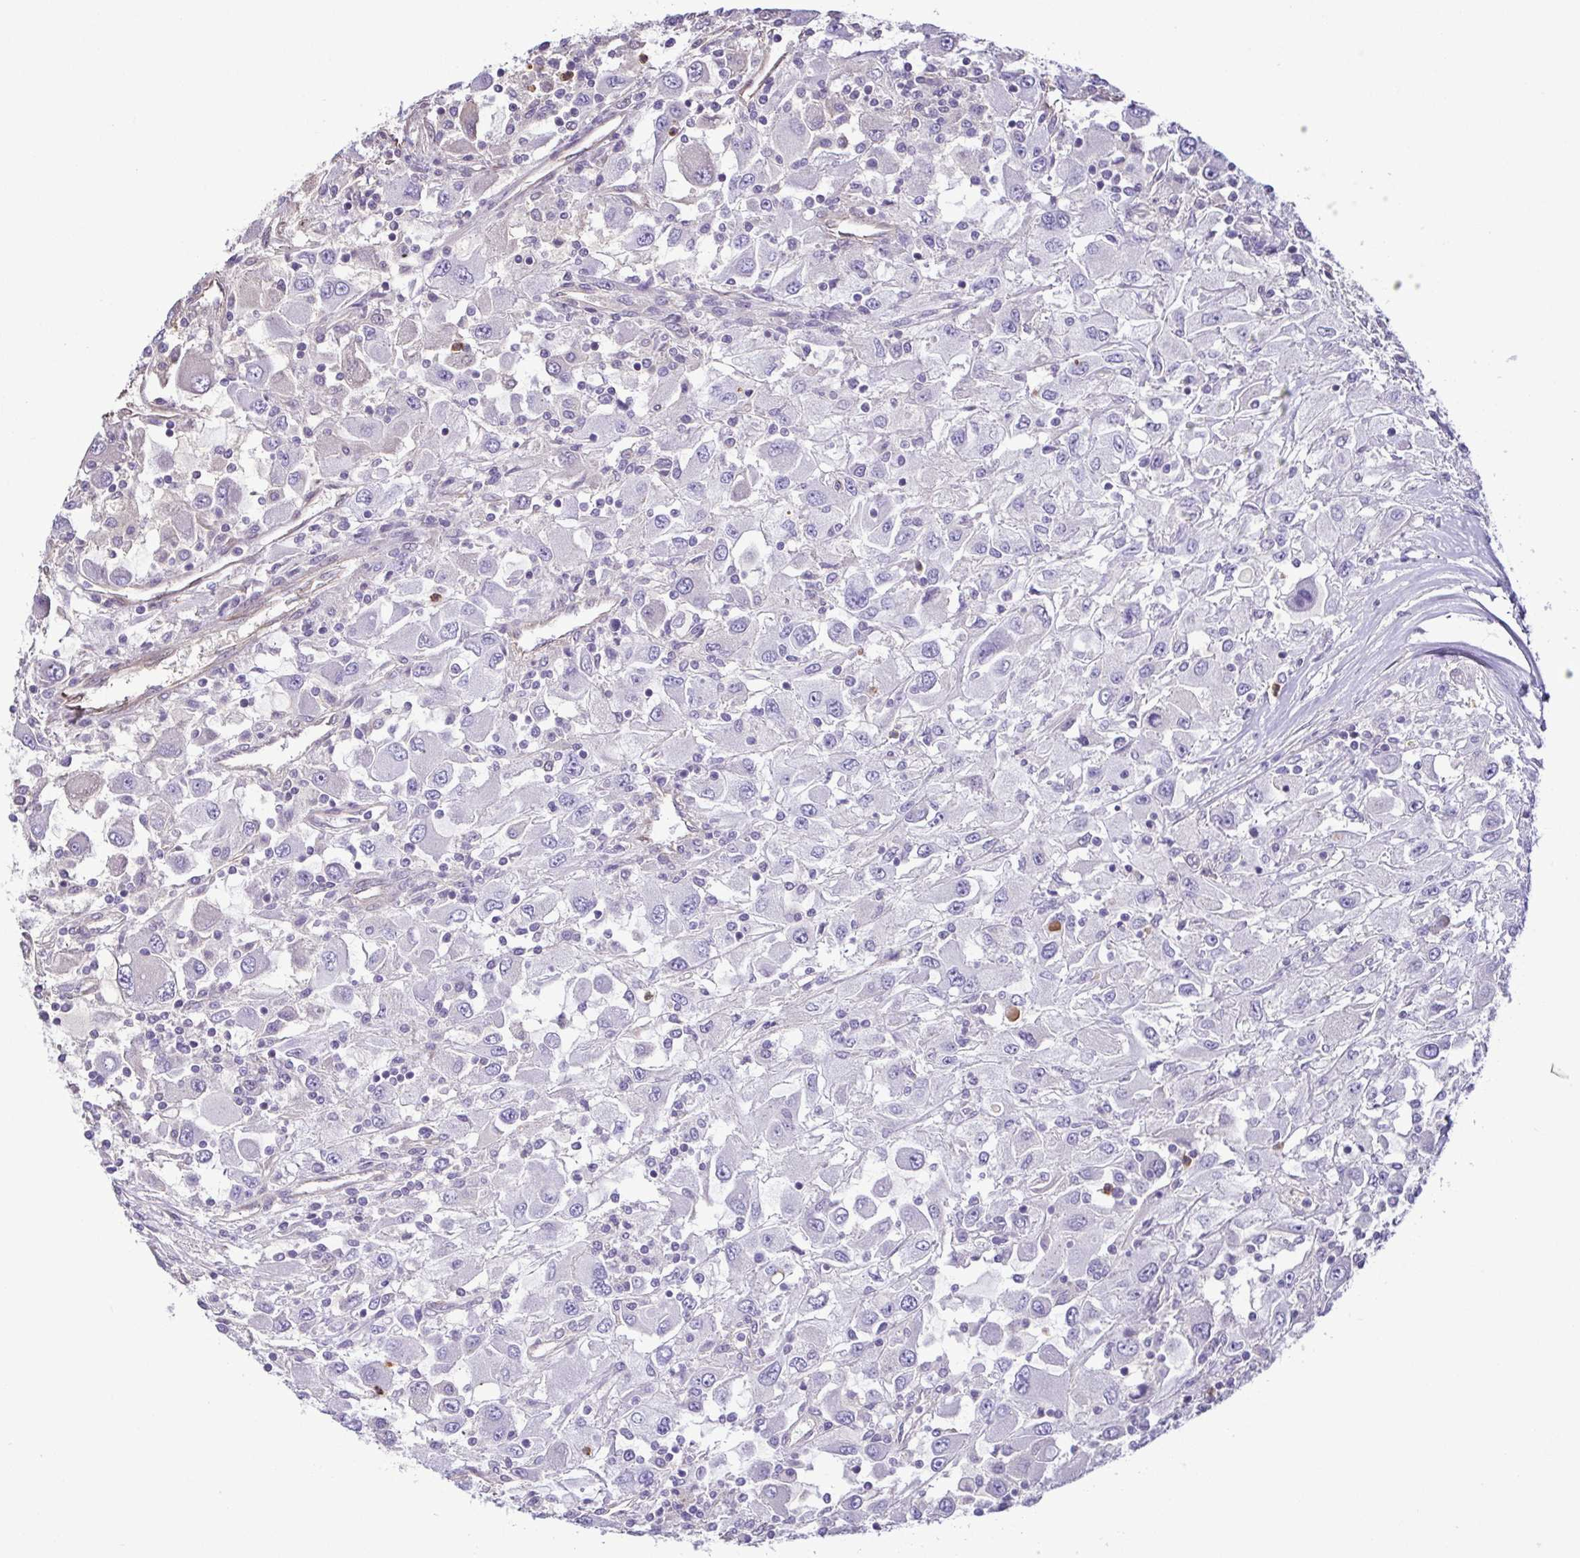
{"staining": {"intensity": "negative", "quantity": "none", "location": "none"}, "tissue": "renal cancer", "cell_type": "Tumor cells", "image_type": "cancer", "snomed": [{"axis": "morphology", "description": "Adenocarcinoma, NOS"}, {"axis": "topography", "description": "Kidney"}], "caption": "Immunohistochemistry image of renal cancer (adenocarcinoma) stained for a protein (brown), which shows no staining in tumor cells.", "gene": "MYL10", "patient": {"sex": "female", "age": 67}}